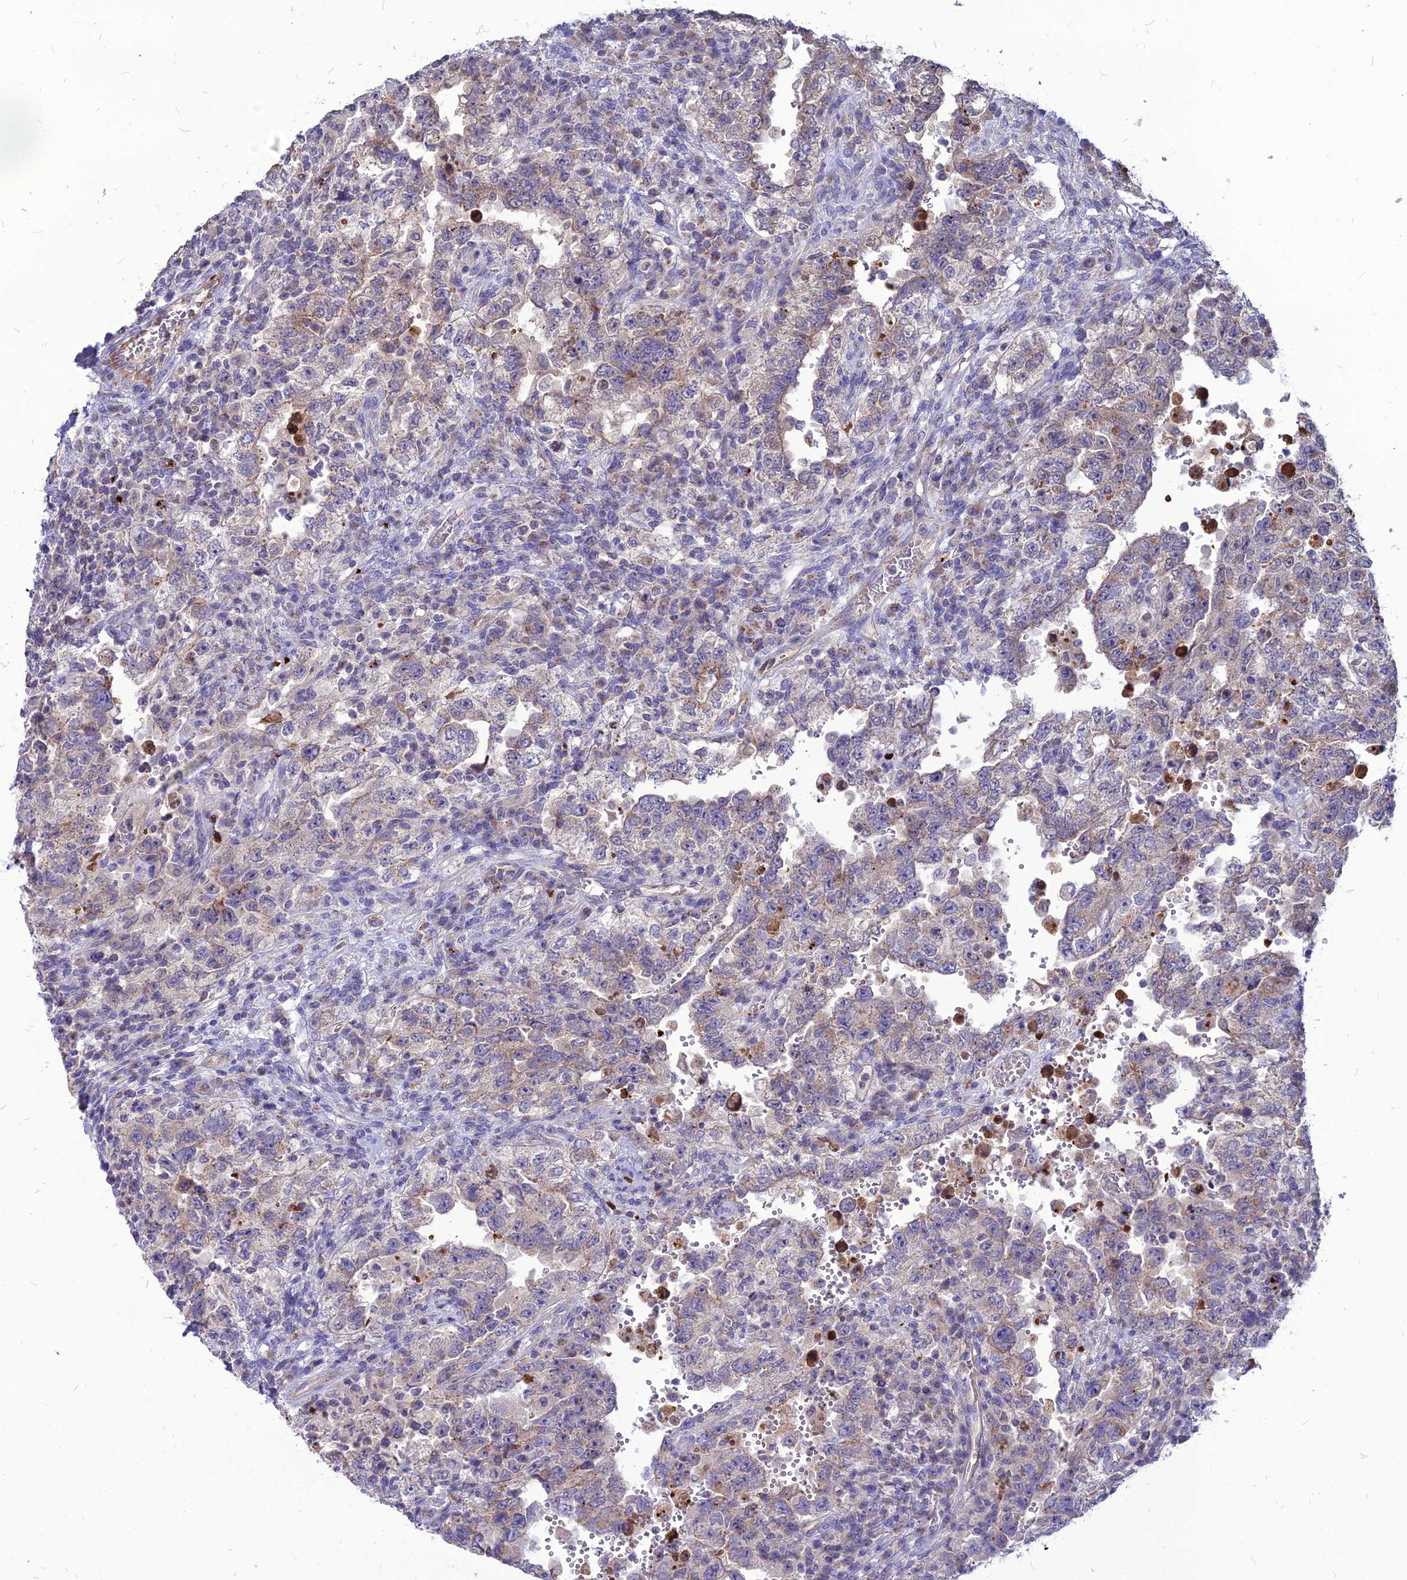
{"staining": {"intensity": "weak", "quantity": "25%-75%", "location": "cytoplasmic/membranous"}, "tissue": "testis cancer", "cell_type": "Tumor cells", "image_type": "cancer", "snomed": [{"axis": "morphology", "description": "Carcinoma, Embryonal, NOS"}, {"axis": "topography", "description": "Testis"}], "caption": "A low amount of weak cytoplasmic/membranous staining is seen in about 25%-75% of tumor cells in testis cancer tissue.", "gene": "PCED1B", "patient": {"sex": "male", "age": 26}}